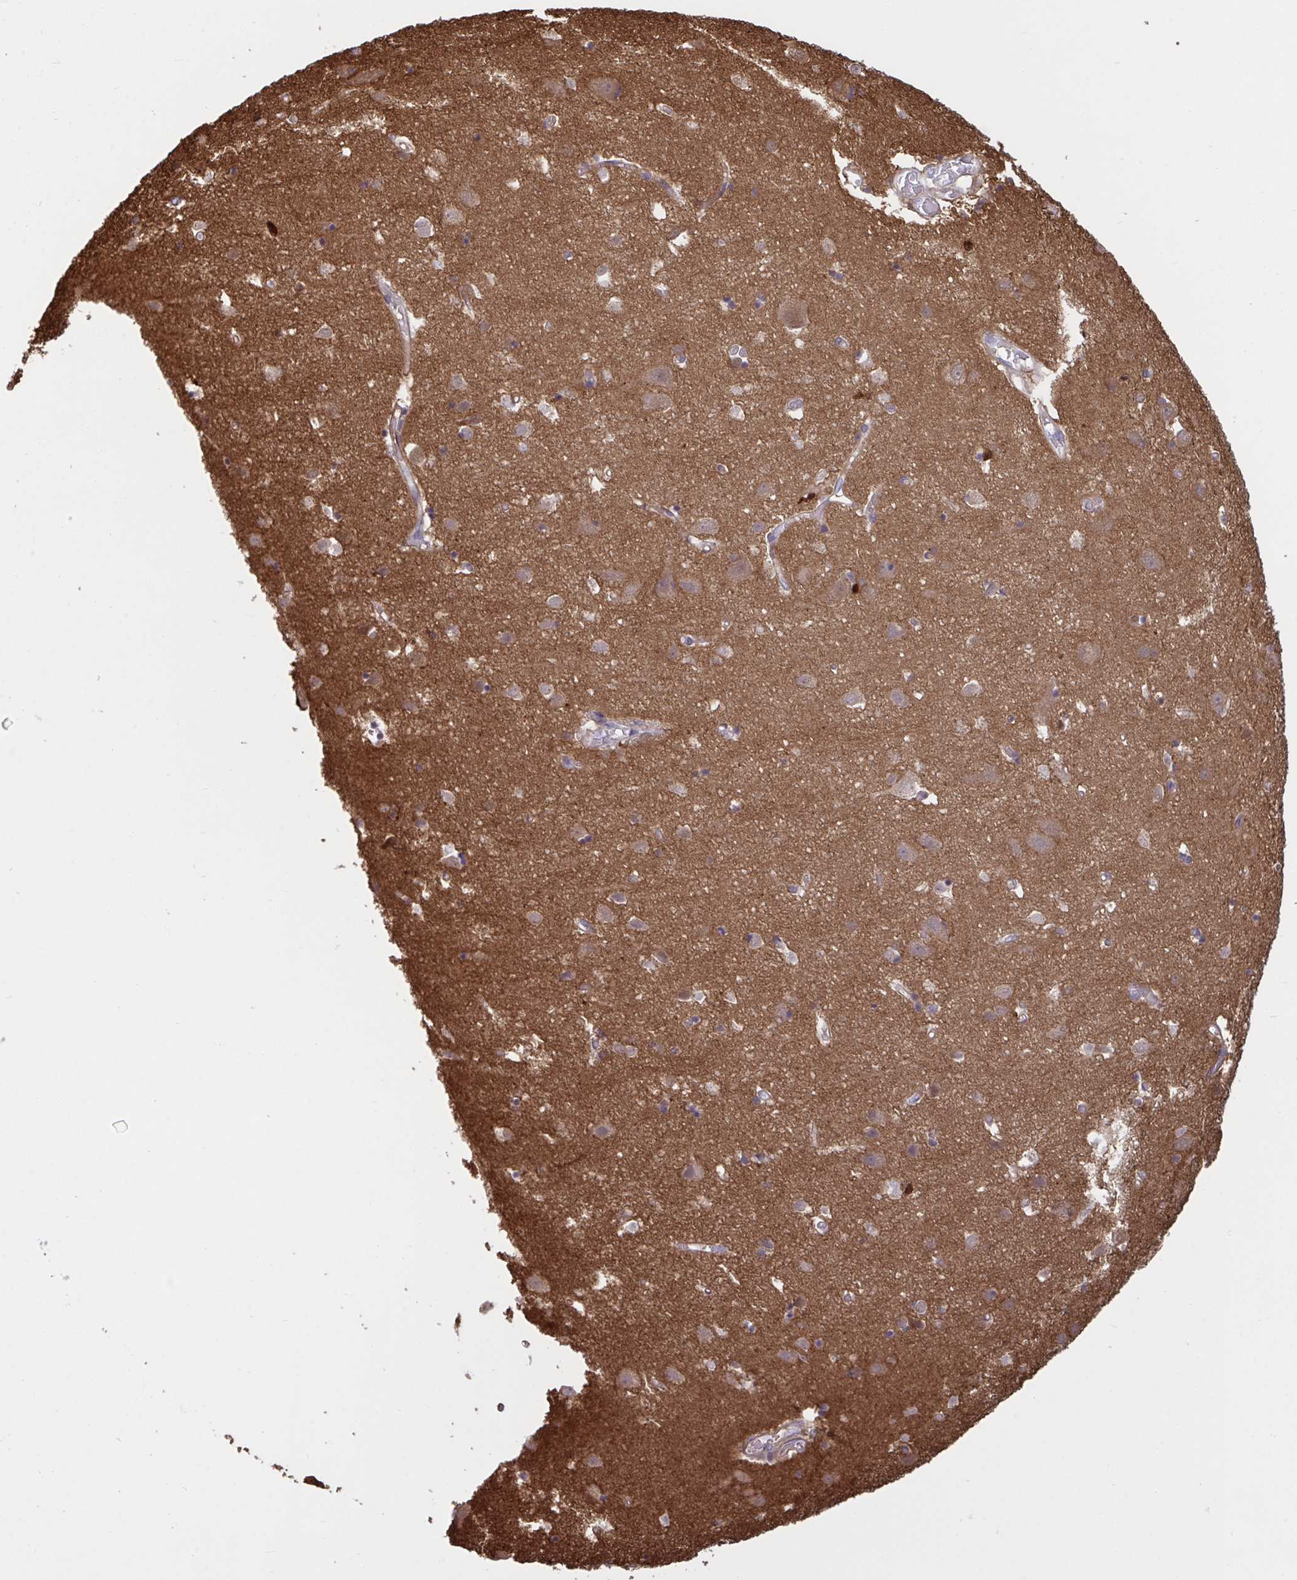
{"staining": {"intensity": "moderate", "quantity": "25%-75%", "location": "cytoplasmic/membranous"}, "tissue": "cerebral cortex", "cell_type": "Endothelial cells", "image_type": "normal", "snomed": [{"axis": "morphology", "description": "Normal tissue, NOS"}, {"axis": "topography", "description": "Cerebral cortex"}], "caption": "Protein analysis of normal cerebral cortex exhibits moderate cytoplasmic/membranous expression in about 25%-75% of endothelial cells.", "gene": "PRRT4", "patient": {"sex": "male", "age": 70}}